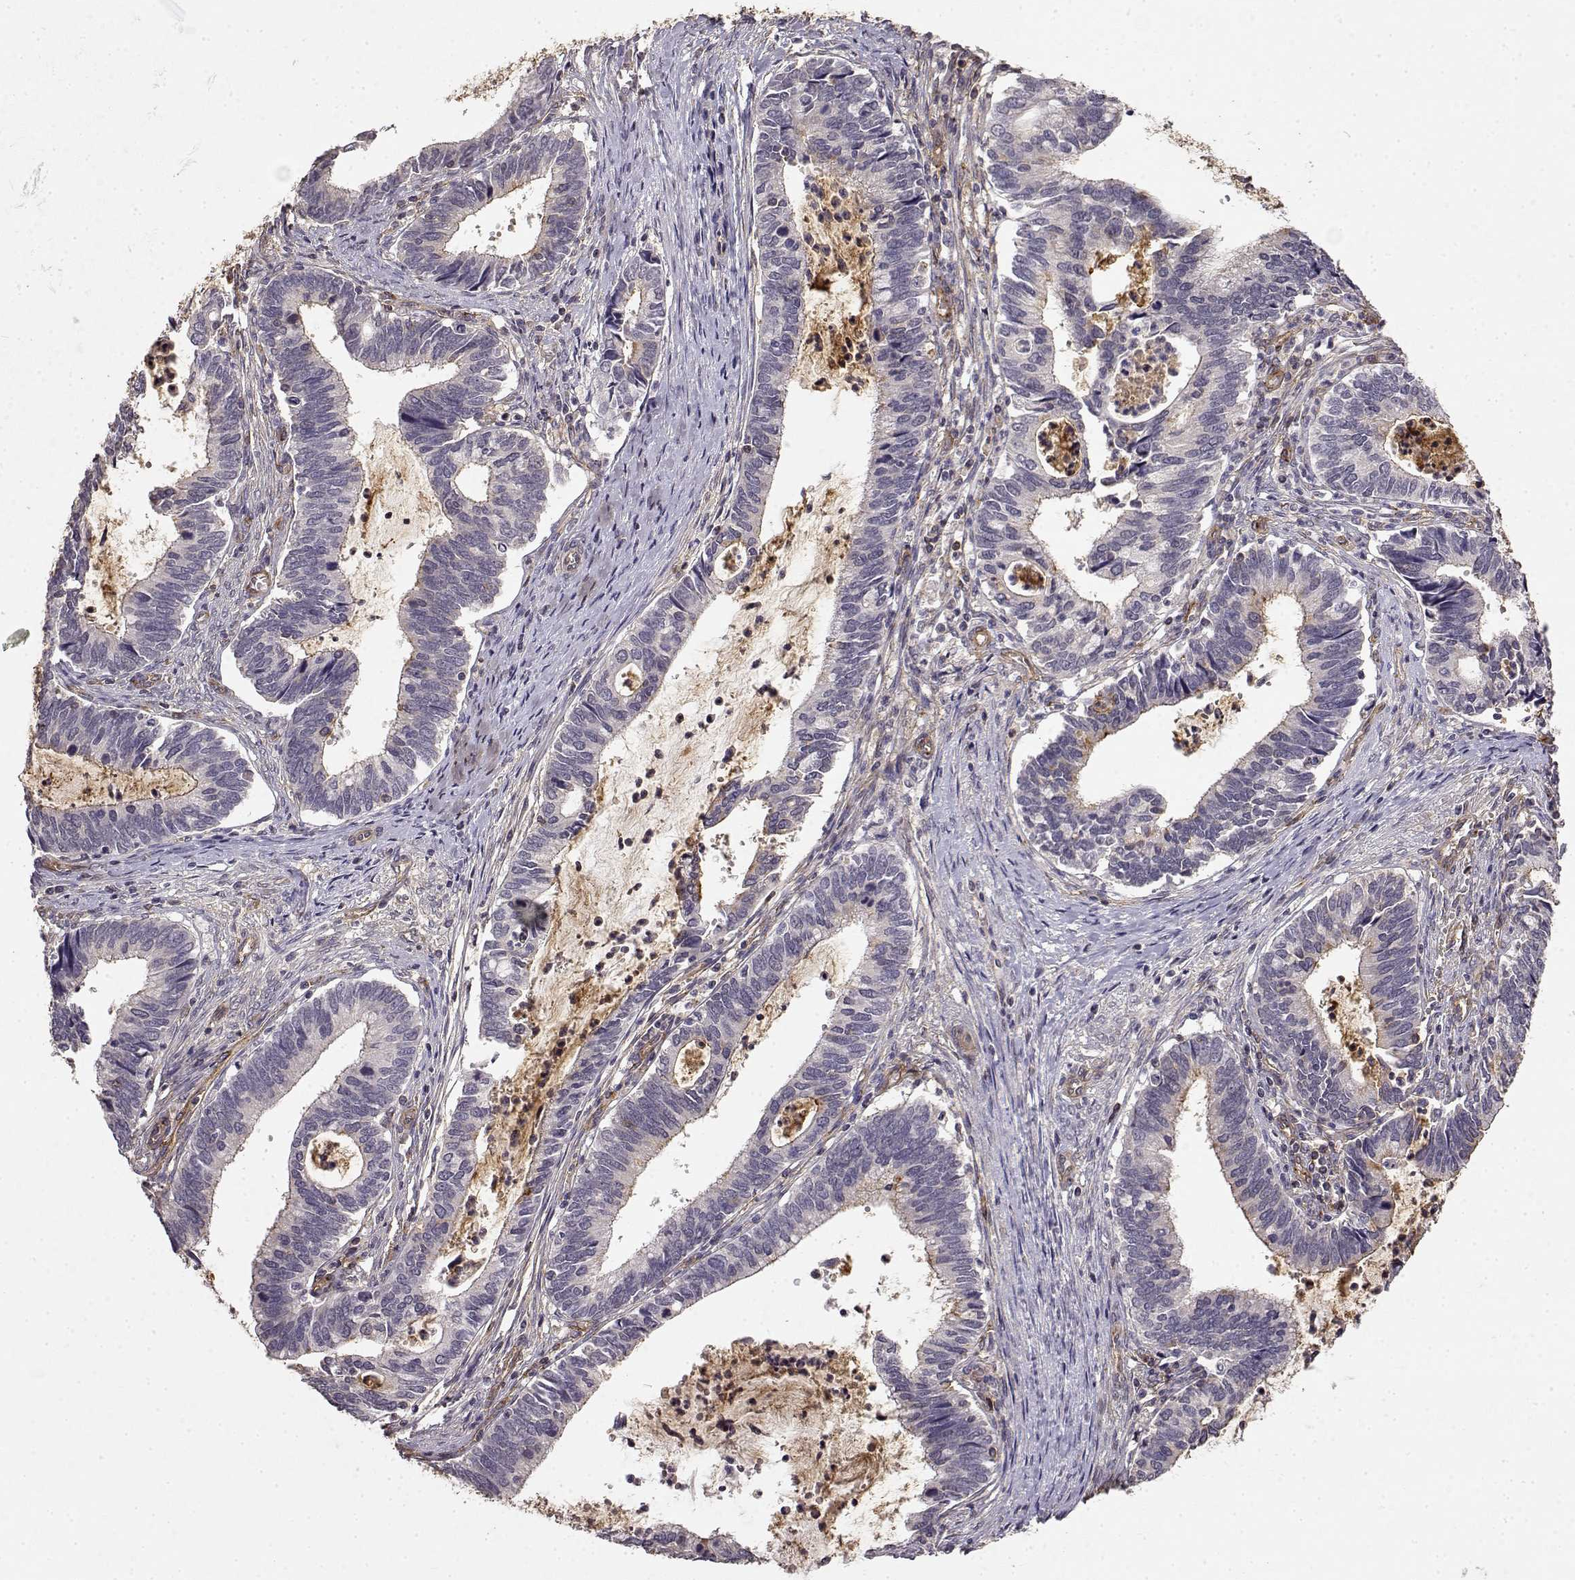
{"staining": {"intensity": "negative", "quantity": "none", "location": "none"}, "tissue": "cervical cancer", "cell_type": "Tumor cells", "image_type": "cancer", "snomed": [{"axis": "morphology", "description": "Adenocarcinoma, NOS"}, {"axis": "topography", "description": "Cervix"}], "caption": "DAB (3,3'-diaminobenzidine) immunohistochemical staining of human cervical adenocarcinoma exhibits no significant expression in tumor cells. (DAB immunohistochemistry (IHC) with hematoxylin counter stain).", "gene": "IFITM1", "patient": {"sex": "female", "age": 42}}